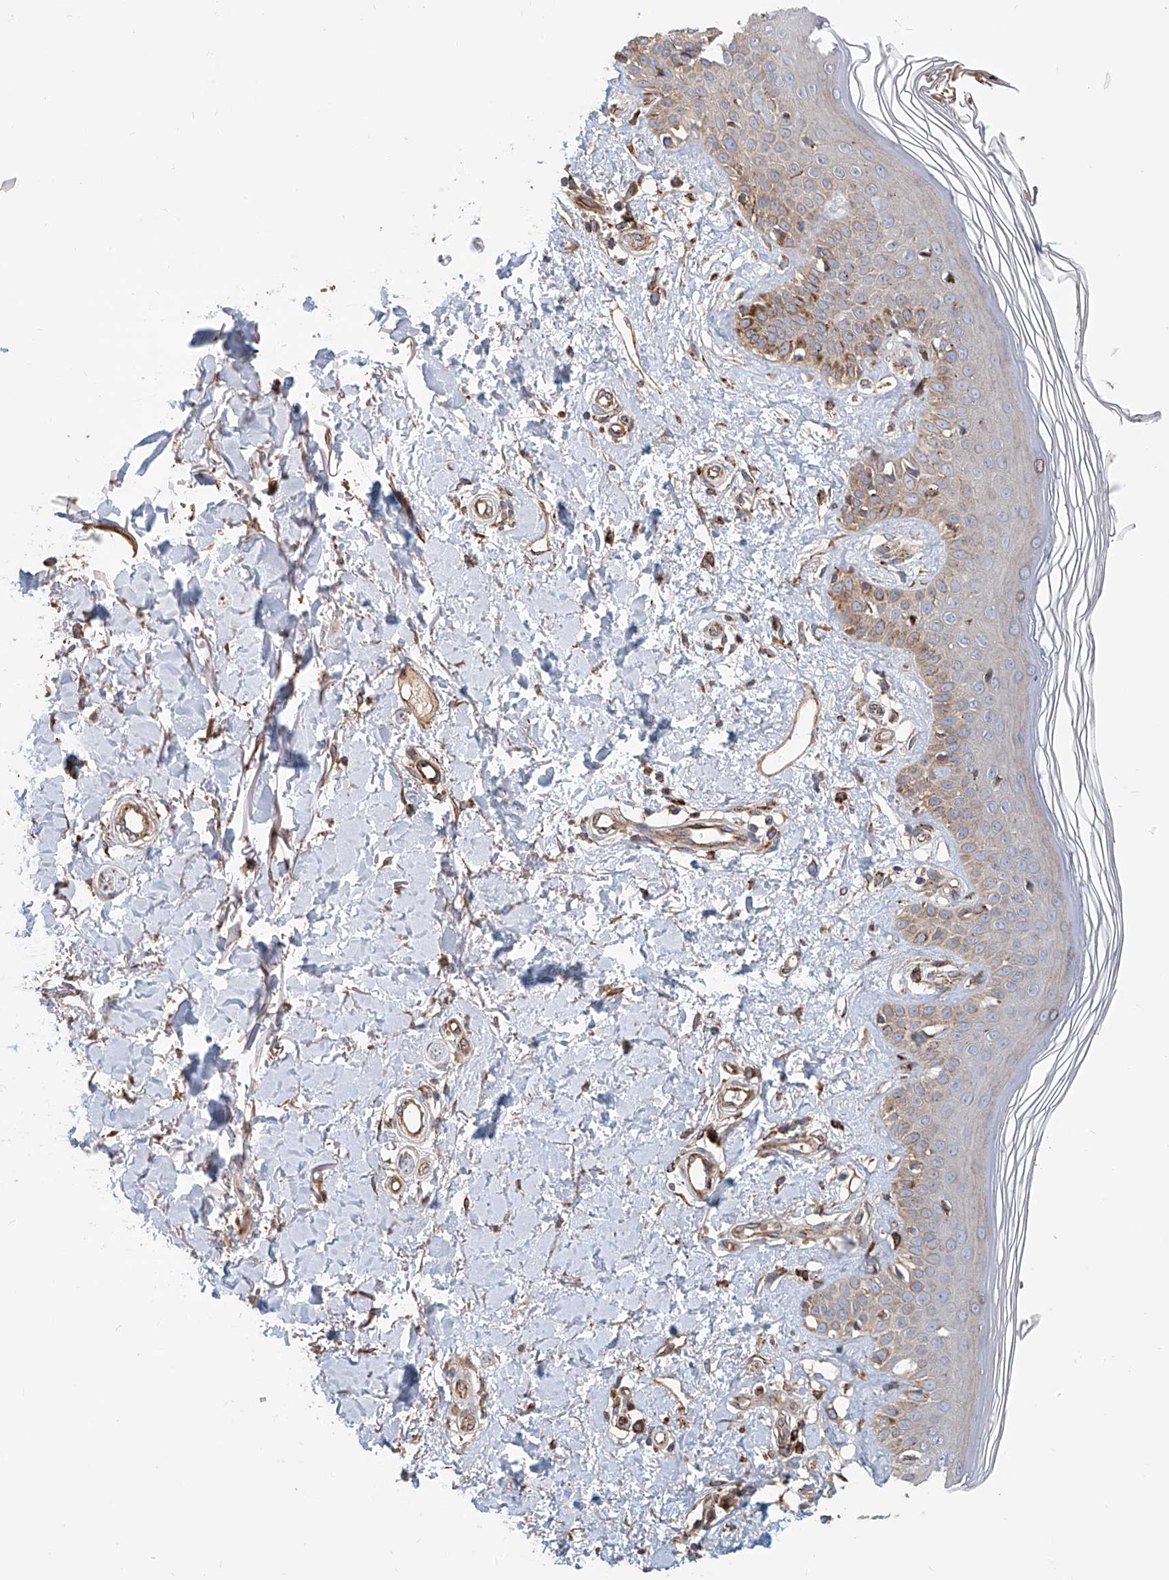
{"staining": {"intensity": "moderate", "quantity": ">75%", "location": "cytoplasmic/membranous"}, "tissue": "skin", "cell_type": "Fibroblasts", "image_type": "normal", "snomed": [{"axis": "morphology", "description": "Normal tissue, NOS"}, {"axis": "topography", "description": "Skin"}], "caption": "This micrograph reveals unremarkable skin stained with immunohistochemistry to label a protein in brown. The cytoplasmic/membranous of fibroblasts show moderate positivity for the protein. Nuclei are counter-stained blue.", "gene": "HGSNAT", "patient": {"sex": "female", "age": 64}}